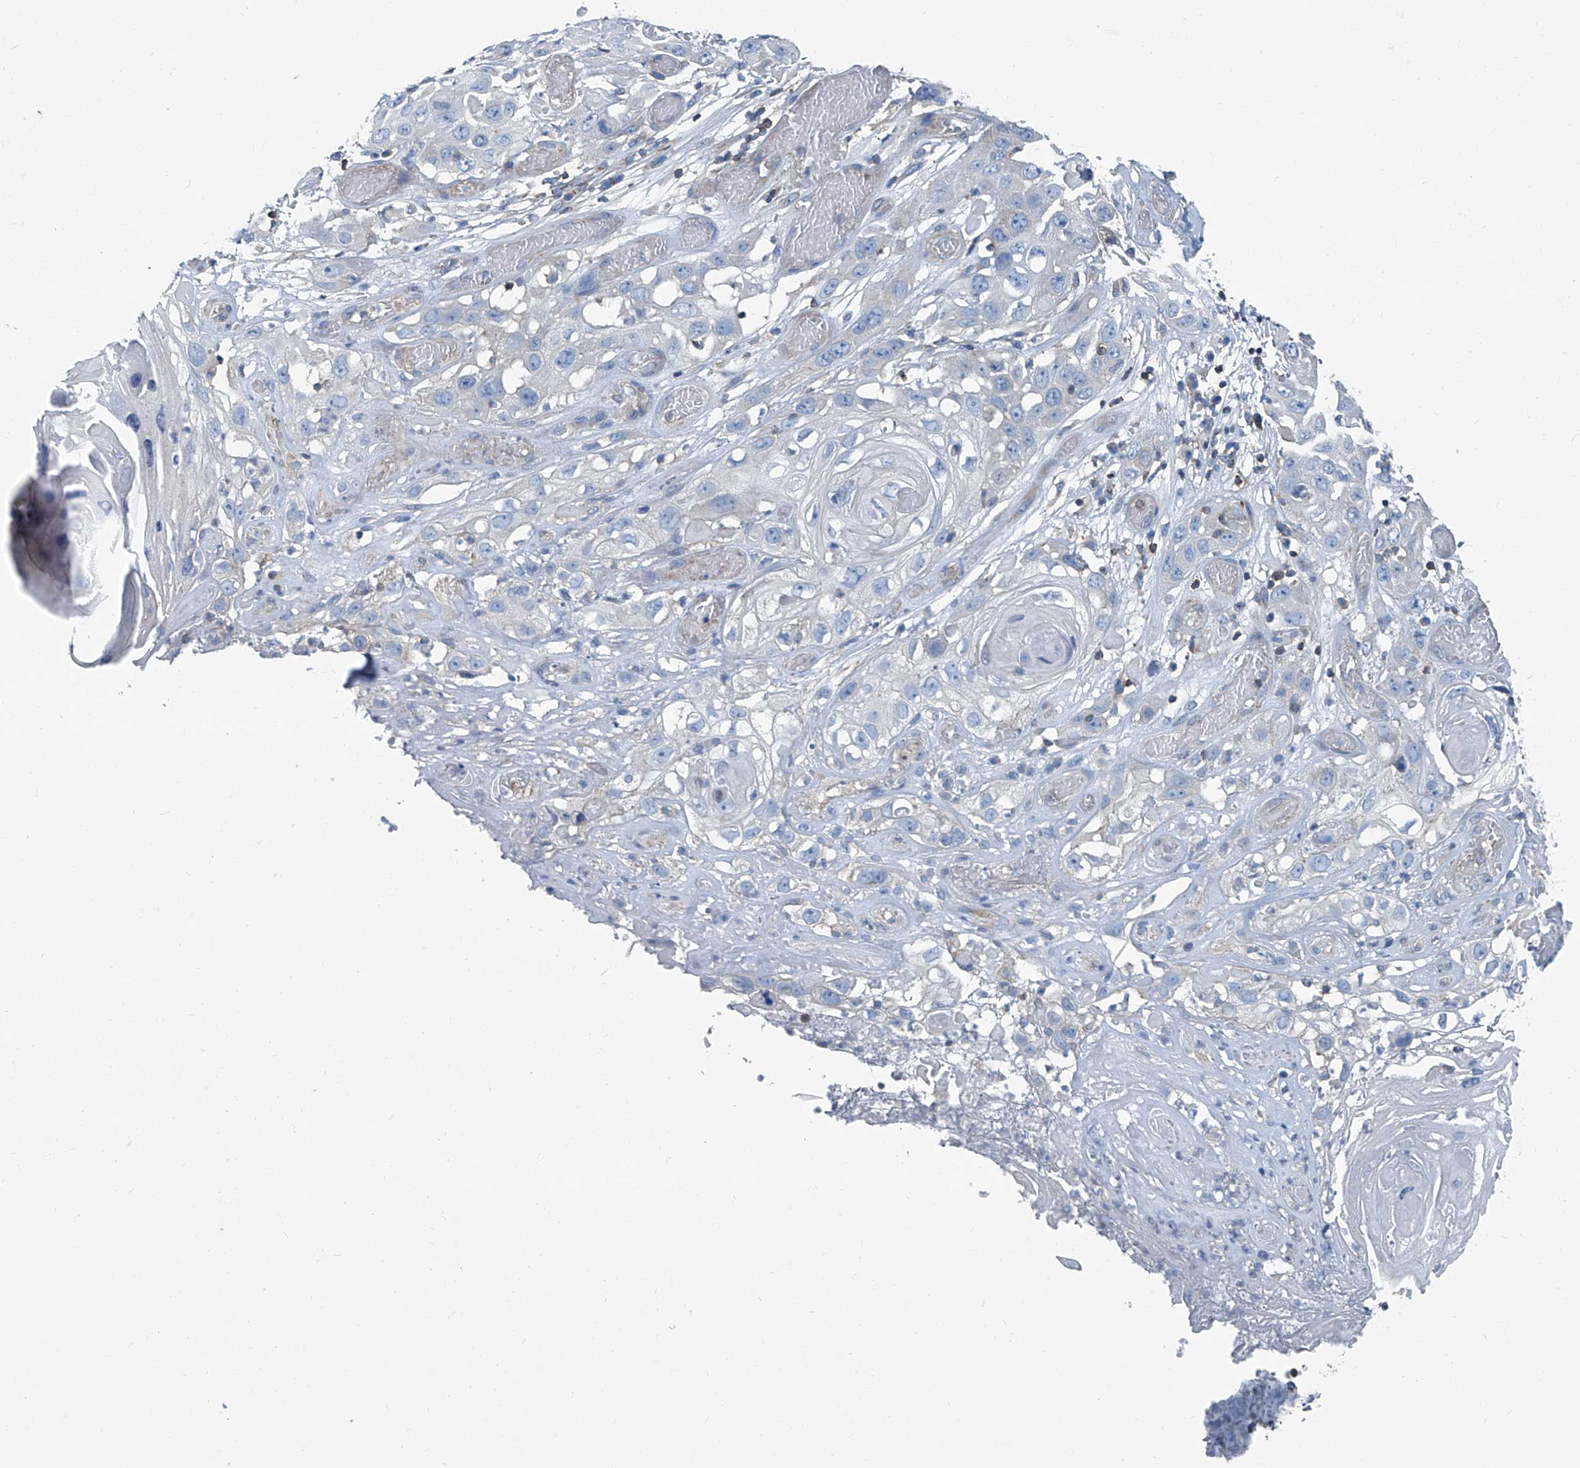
{"staining": {"intensity": "negative", "quantity": "none", "location": "none"}, "tissue": "skin cancer", "cell_type": "Tumor cells", "image_type": "cancer", "snomed": [{"axis": "morphology", "description": "Squamous cell carcinoma, NOS"}, {"axis": "topography", "description": "Skin"}], "caption": "Micrograph shows no significant protein staining in tumor cells of skin squamous cell carcinoma.", "gene": "SEPTIN7", "patient": {"sex": "male", "age": 55}}